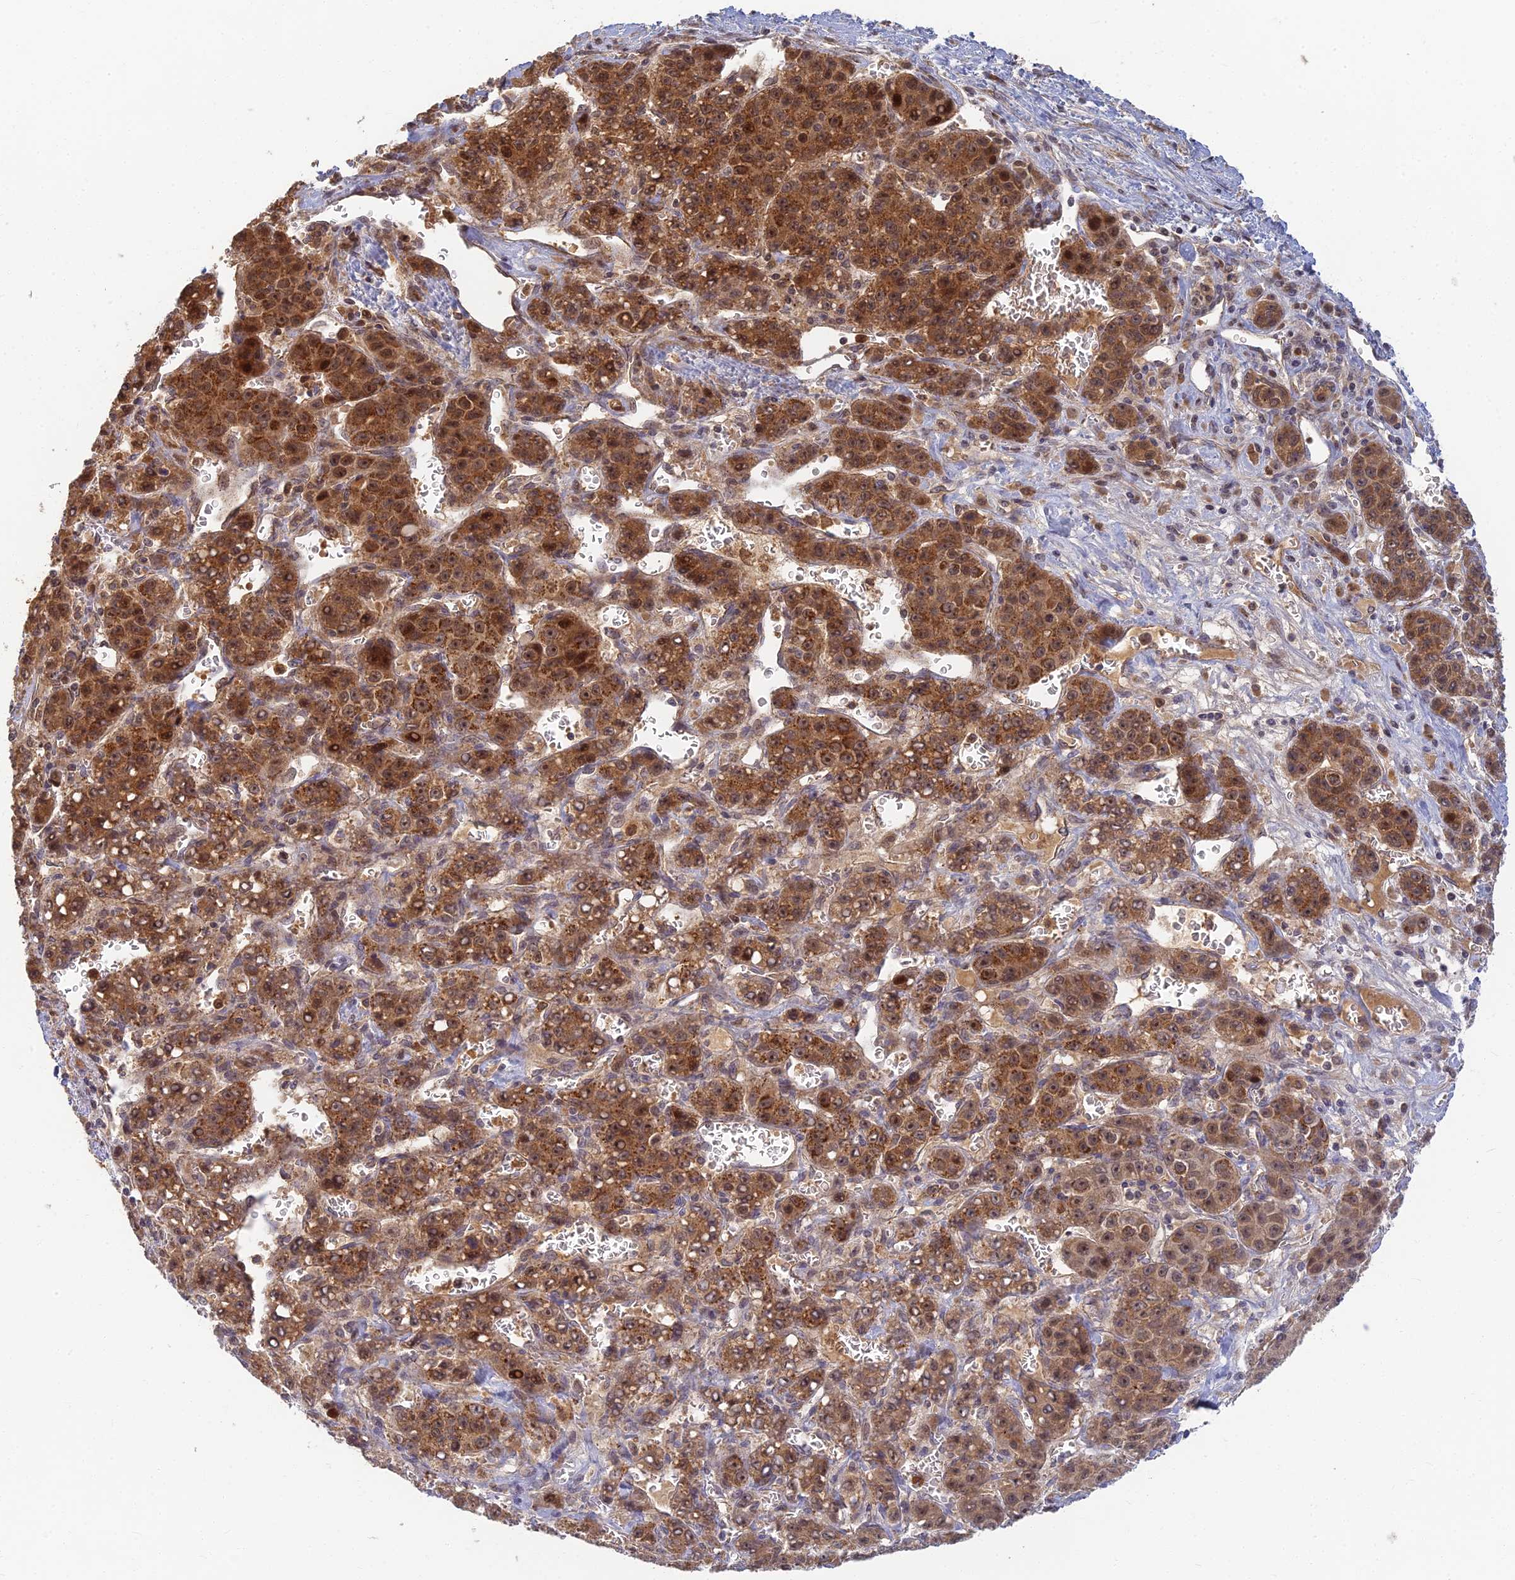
{"staining": {"intensity": "strong", "quantity": ">75%", "location": "cytoplasmic/membranous,nuclear"}, "tissue": "liver cancer", "cell_type": "Tumor cells", "image_type": "cancer", "snomed": [{"axis": "morphology", "description": "Carcinoma, Hepatocellular, NOS"}, {"axis": "topography", "description": "Liver"}], "caption": "Immunohistochemical staining of liver cancer shows strong cytoplasmic/membranous and nuclear protein expression in approximately >75% of tumor cells.", "gene": "RGL3", "patient": {"sex": "female", "age": 53}}